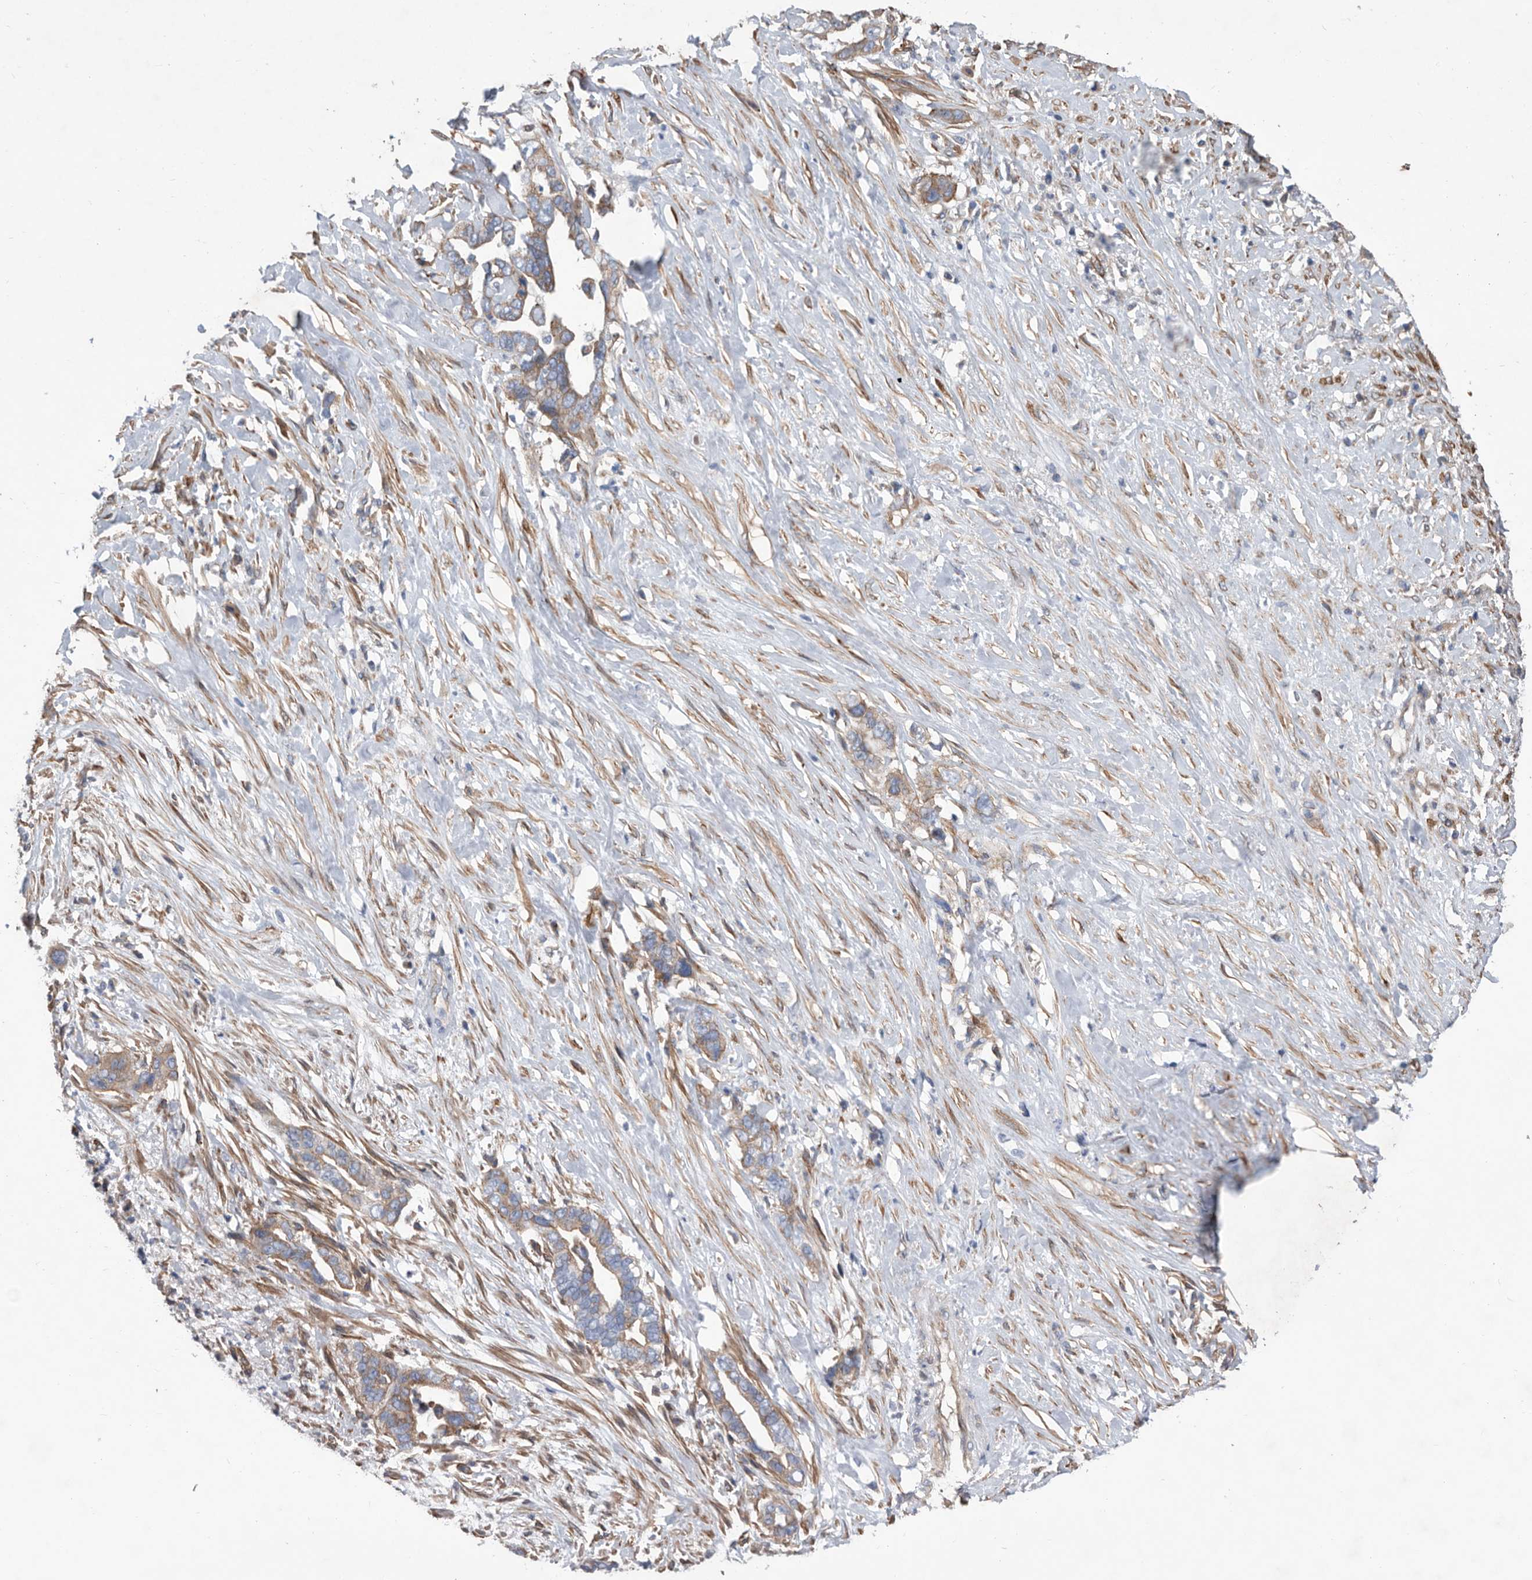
{"staining": {"intensity": "weak", "quantity": "25%-75%", "location": "cytoplasmic/membranous"}, "tissue": "liver cancer", "cell_type": "Tumor cells", "image_type": "cancer", "snomed": [{"axis": "morphology", "description": "Cholangiocarcinoma"}, {"axis": "topography", "description": "Liver"}], "caption": "The histopathology image reveals staining of liver cancer, revealing weak cytoplasmic/membranous protein expression (brown color) within tumor cells.", "gene": "ATP13A3", "patient": {"sex": "female", "age": 79}}